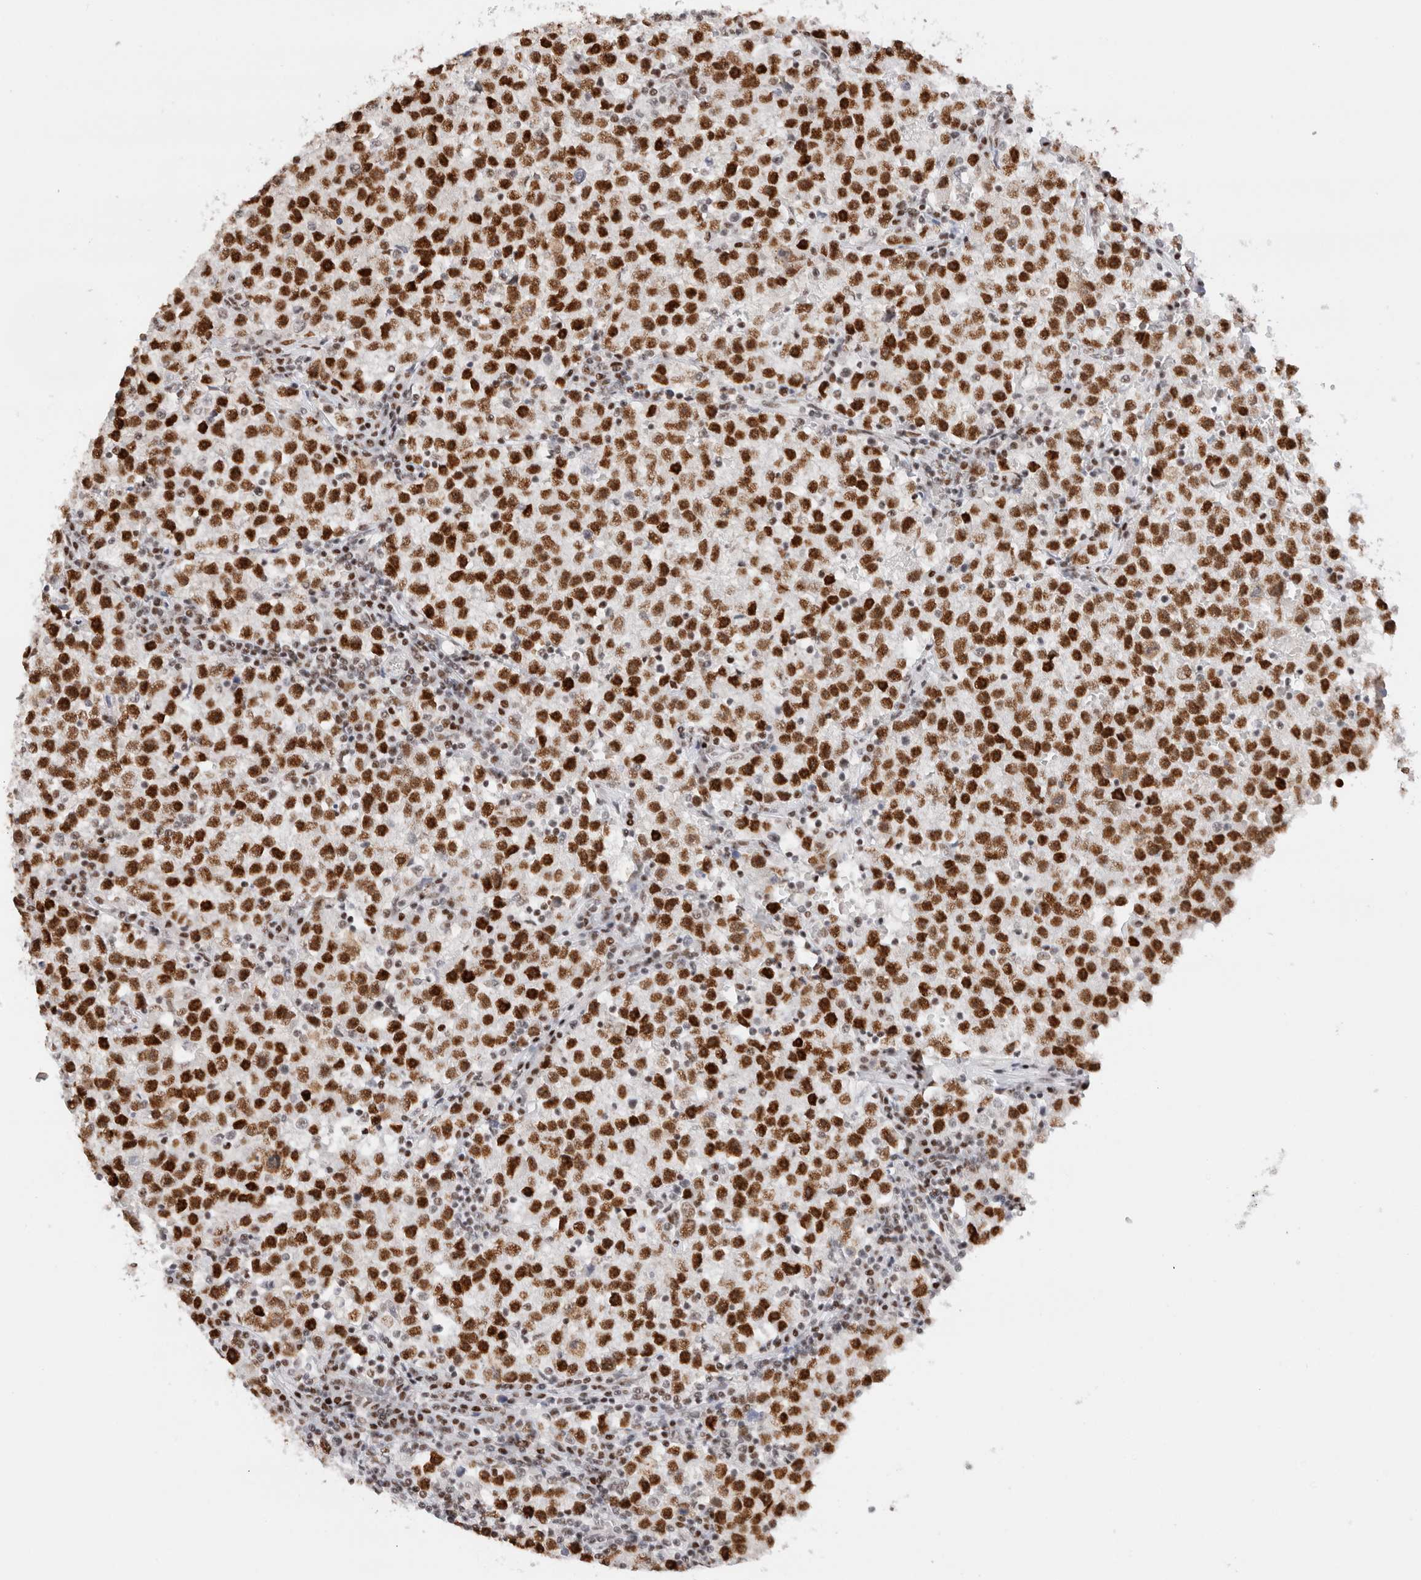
{"staining": {"intensity": "strong", "quantity": ">75%", "location": "nuclear"}, "tissue": "testis cancer", "cell_type": "Tumor cells", "image_type": "cancer", "snomed": [{"axis": "morphology", "description": "Seminoma, NOS"}, {"axis": "topography", "description": "Testis"}], "caption": "Immunohistochemistry (DAB (3,3'-diaminobenzidine)) staining of human testis cancer (seminoma) demonstrates strong nuclear protein expression in about >75% of tumor cells.", "gene": "ZNF282", "patient": {"sex": "male", "age": 22}}